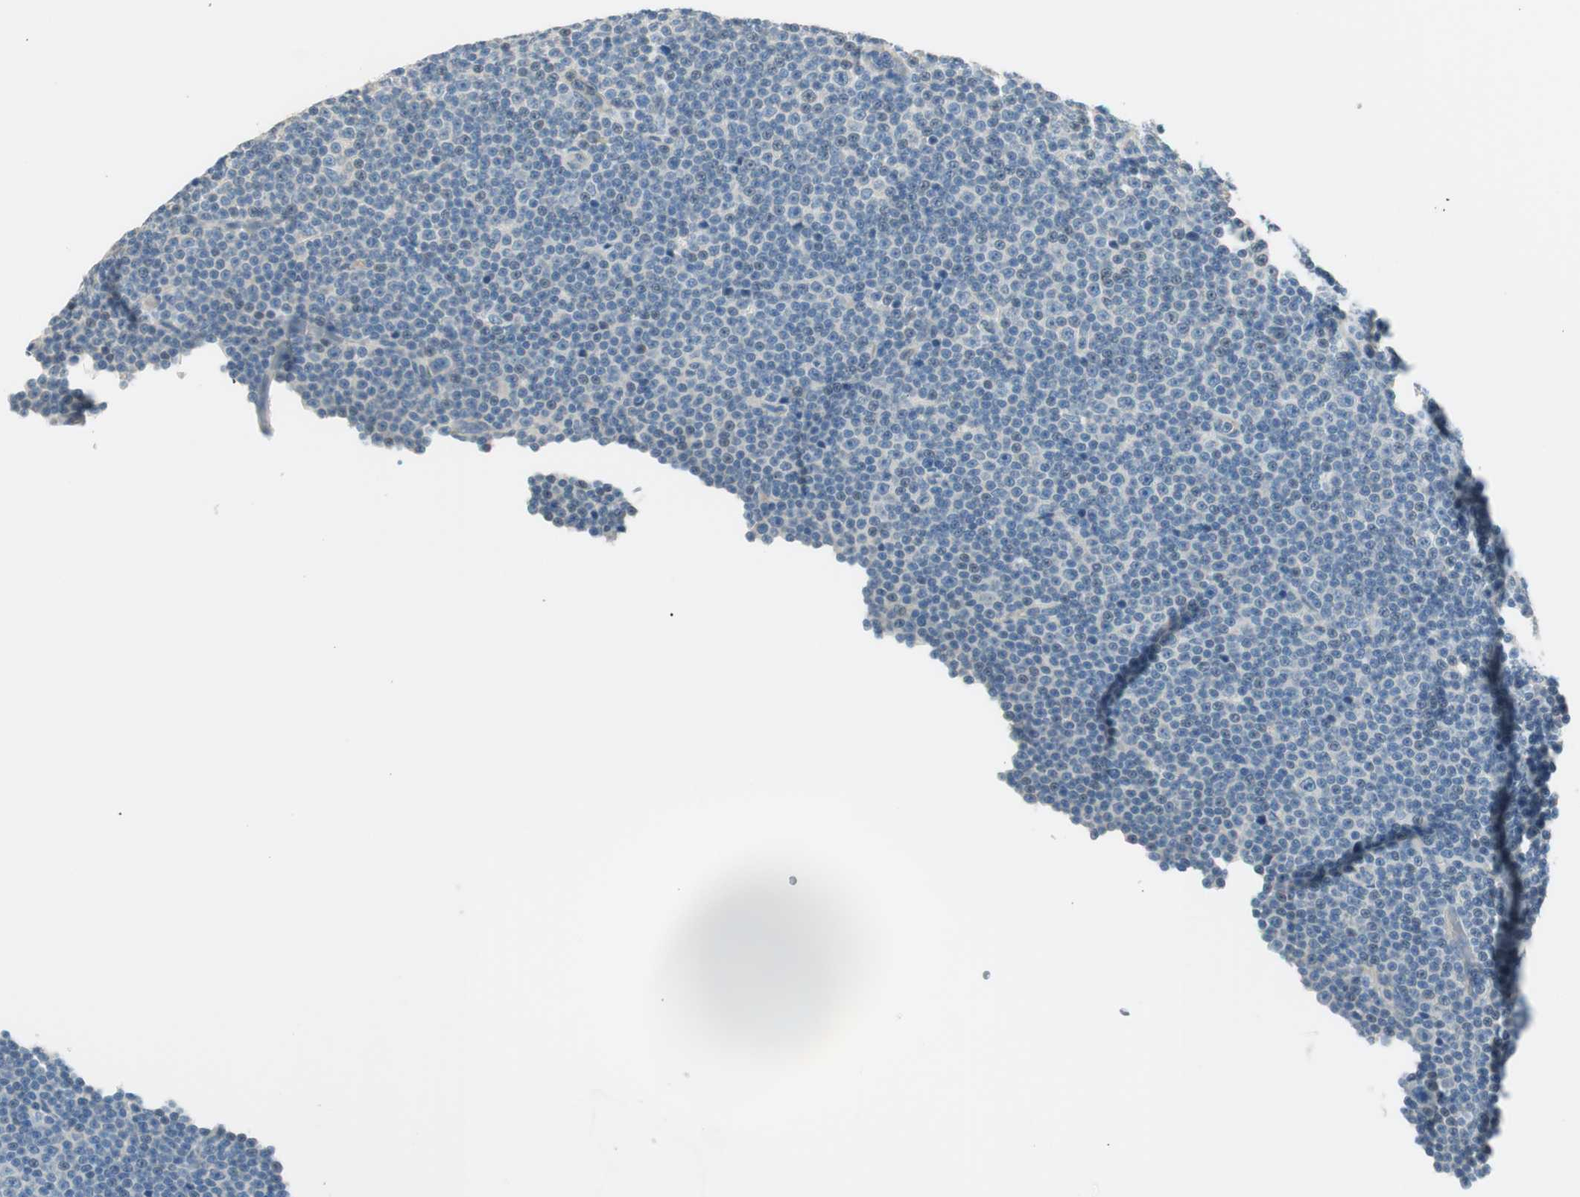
{"staining": {"intensity": "negative", "quantity": "none", "location": "none"}, "tissue": "lymphoma", "cell_type": "Tumor cells", "image_type": "cancer", "snomed": [{"axis": "morphology", "description": "Malignant lymphoma, non-Hodgkin's type, Low grade"}, {"axis": "topography", "description": "Lymph node"}], "caption": "Lymphoma was stained to show a protein in brown. There is no significant expression in tumor cells.", "gene": "TACR3", "patient": {"sex": "female", "age": 67}}